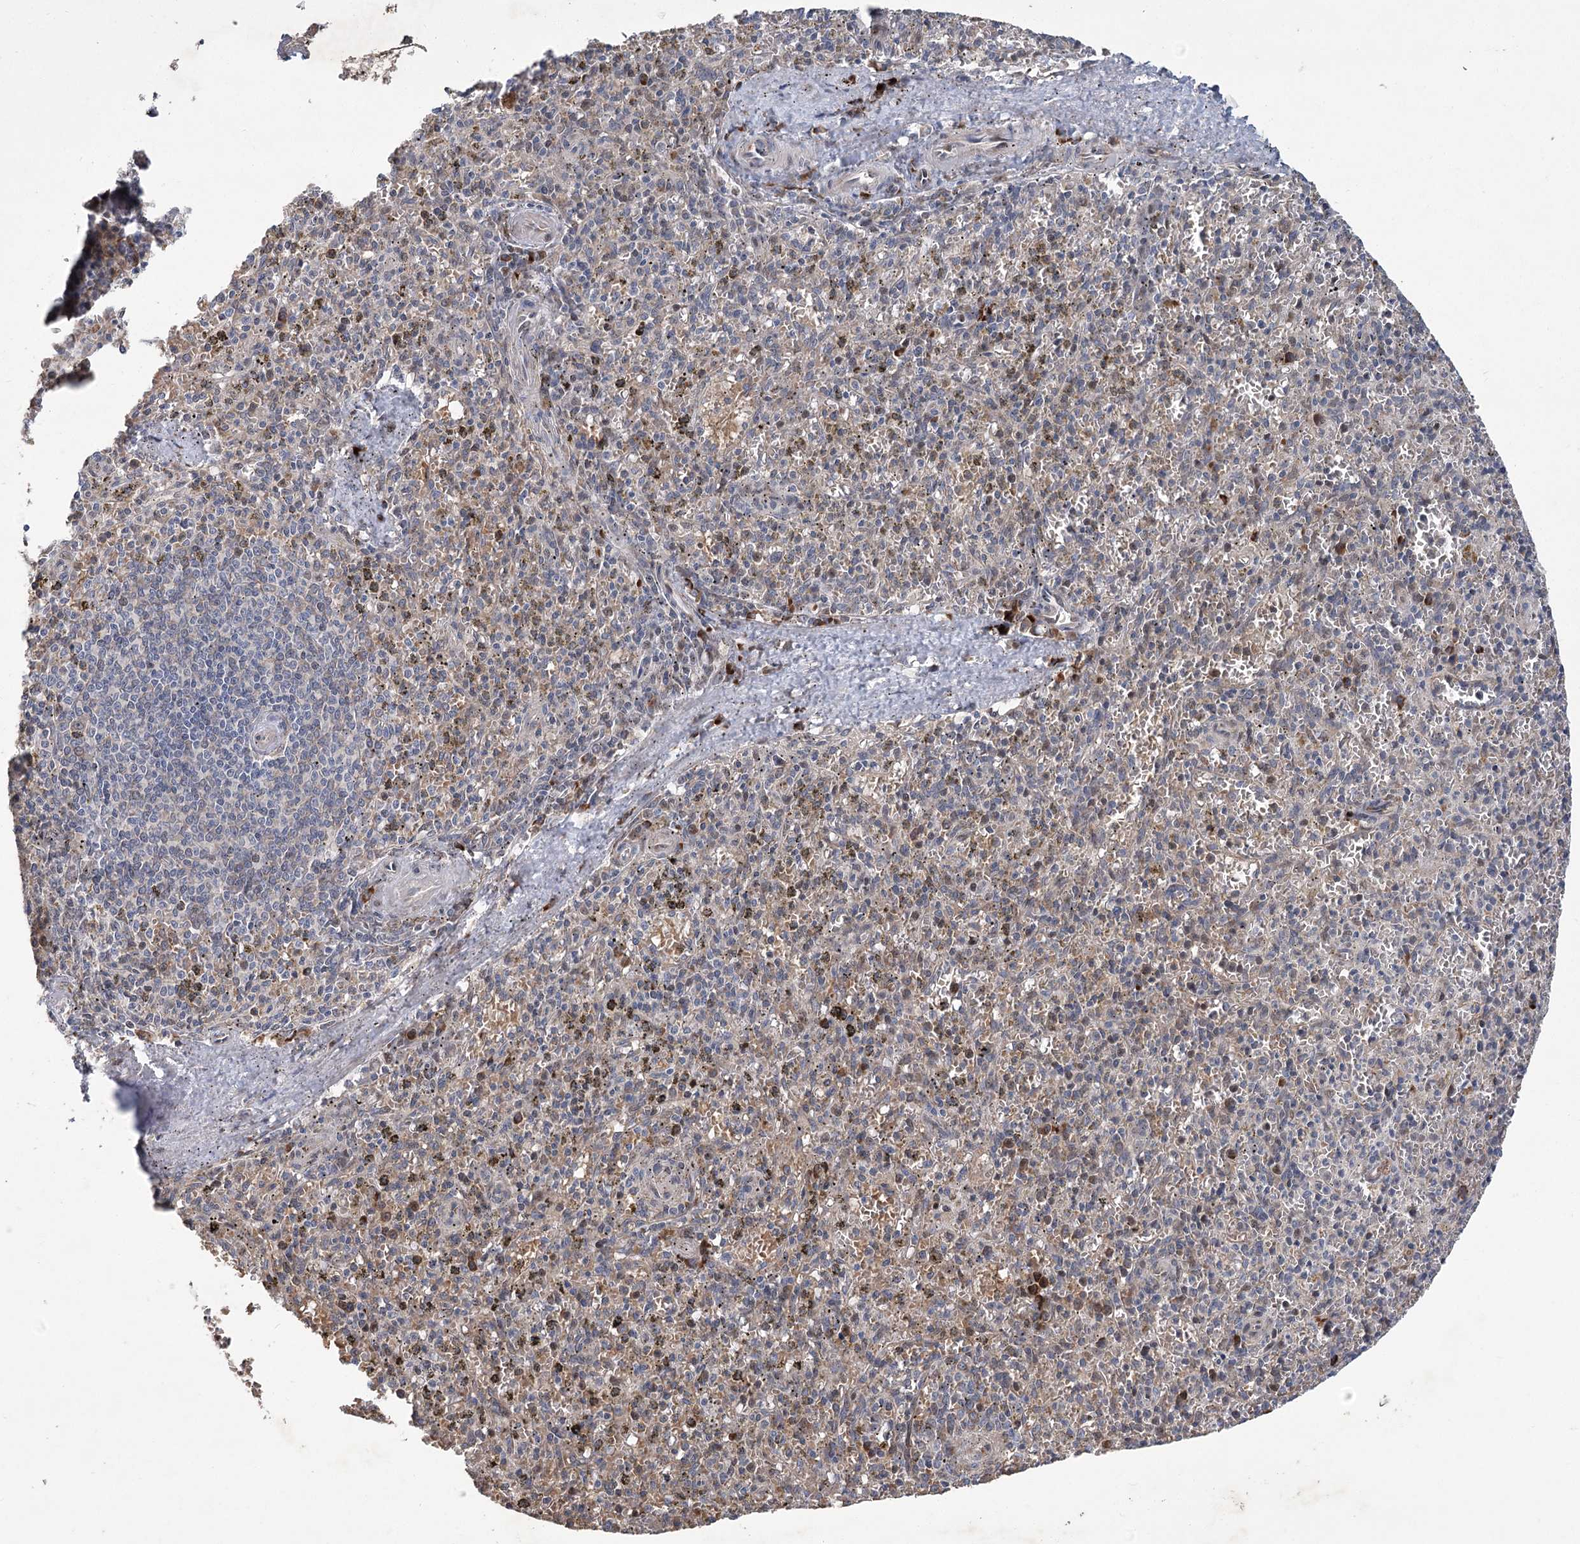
{"staining": {"intensity": "negative", "quantity": "none", "location": "none"}, "tissue": "spleen", "cell_type": "Cells in red pulp", "image_type": "normal", "snomed": [{"axis": "morphology", "description": "Normal tissue, NOS"}, {"axis": "topography", "description": "Spleen"}], "caption": "IHC image of unremarkable spleen stained for a protein (brown), which displays no staining in cells in red pulp.", "gene": "GCNT4", "patient": {"sex": "male", "age": 72}}